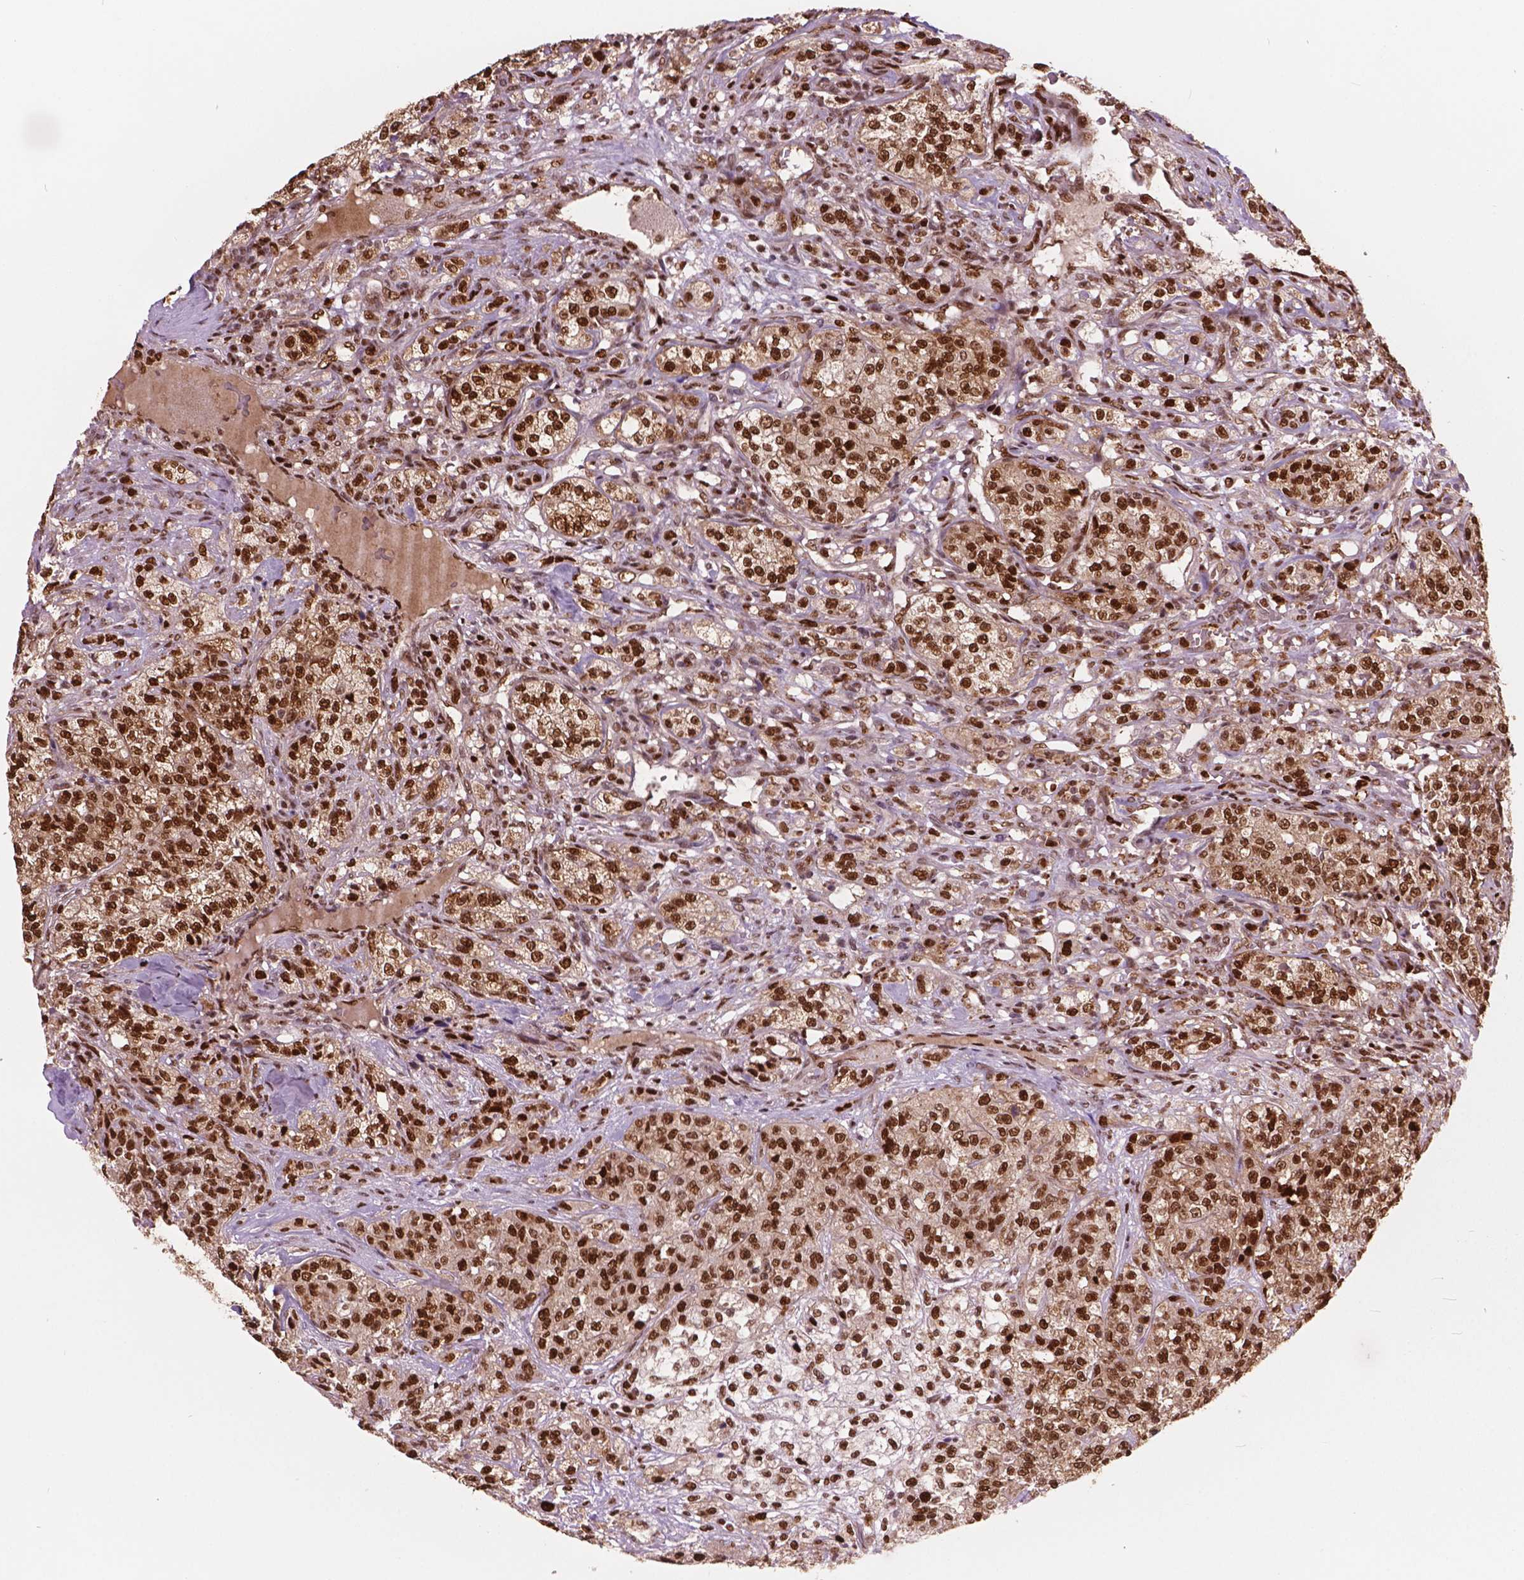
{"staining": {"intensity": "strong", "quantity": ">75%", "location": "nuclear"}, "tissue": "renal cancer", "cell_type": "Tumor cells", "image_type": "cancer", "snomed": [{"axis": "morphology", "description": "Adenocarcinoma, NOS"}, {"axis": "topography", "description": "Kidney"}], "caption": "Strong nuclear positivity for a protein is identified in about >75% of tumor cells of renal cancer (adenocarcinoma) using IHC.", "gene": "ANP32B", "patient": {"sex": "female", "age": 63}}